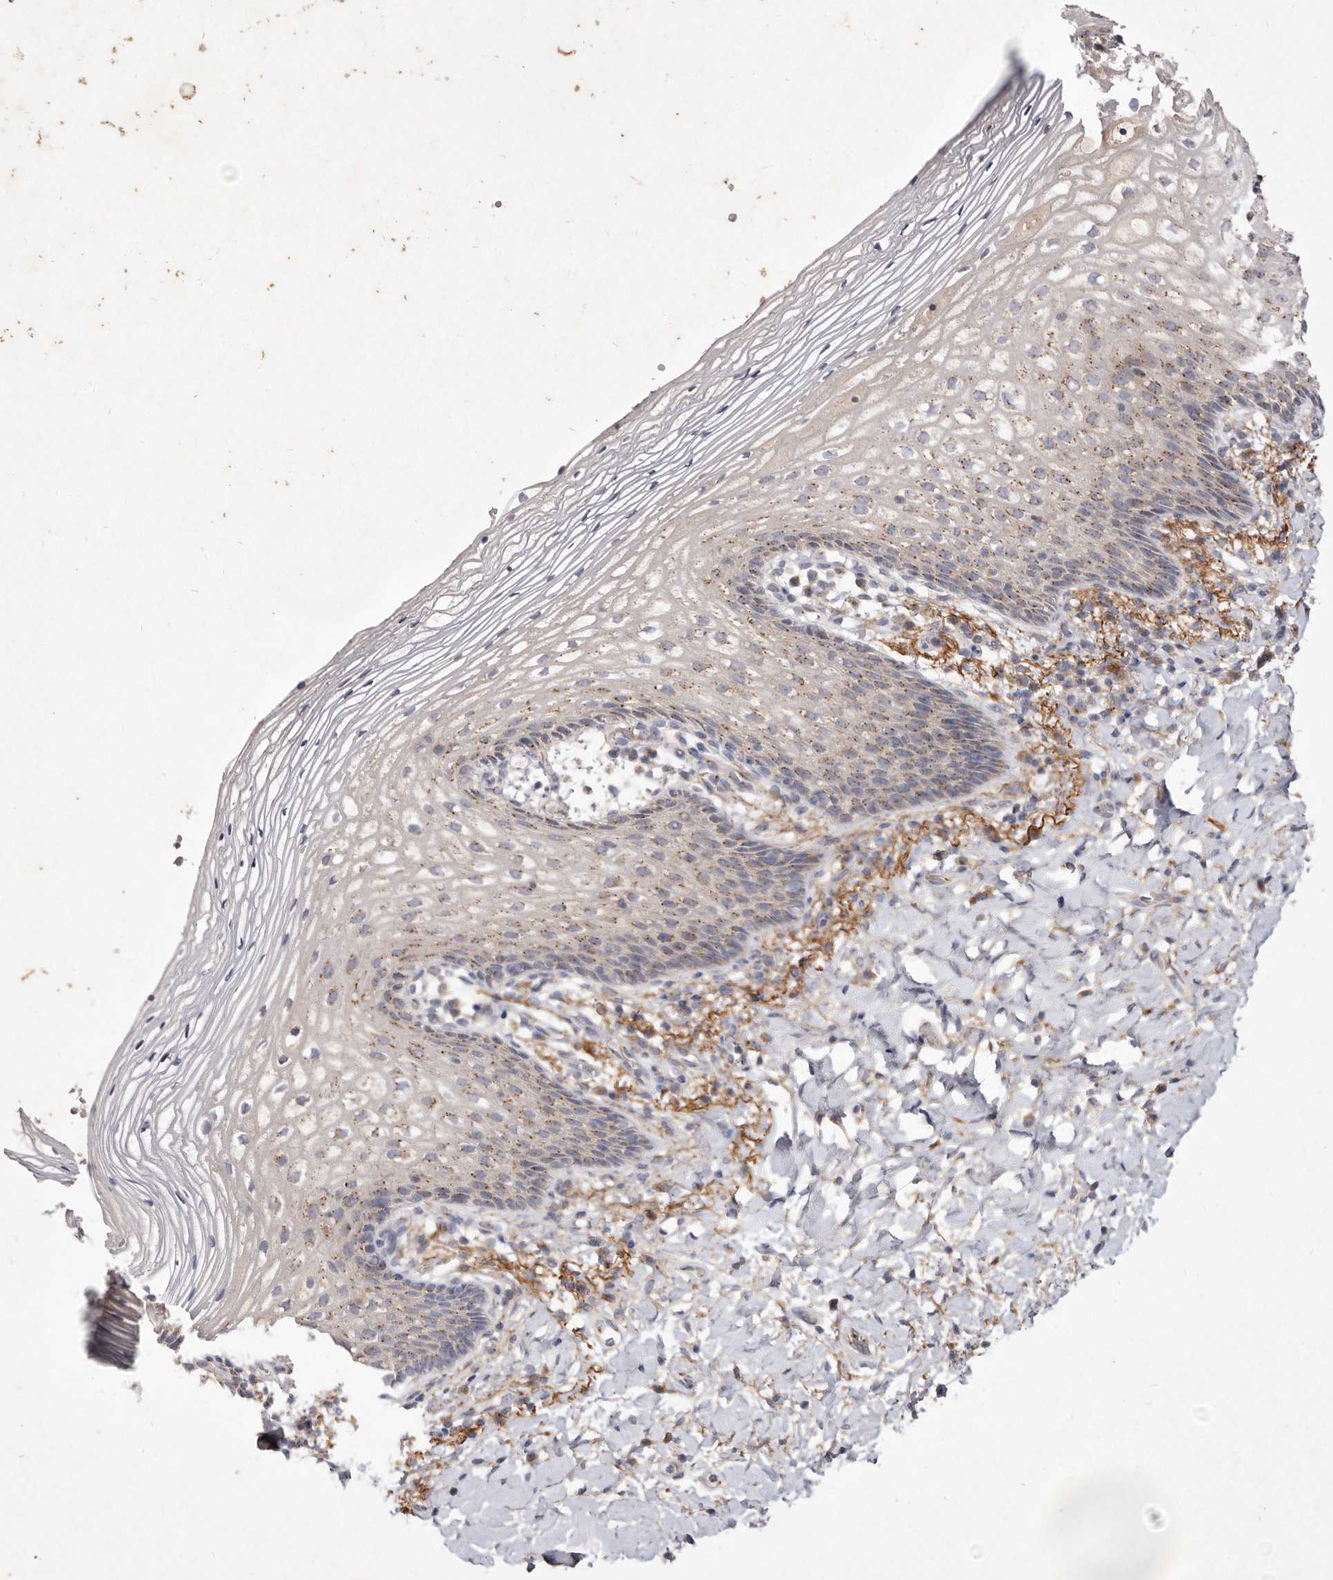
{"staining": {"intensity": "moderate", "quantity": ">75%", "location": "cytoplasmic/membranous"}, "tissue": "vagina", "cell_type": "Squamous epithelial cells", "image_type": "normal", "snomed": [{"axis": "morphology", "description": "Normal tissue, NOS"}, {"axis": "topography", "description": "Vagina"}], "caption": "Vagina stained with IHC displays moderate cytoplasmic/membranous positivity in approximately >75% of squamous epithelial cells.", "gene": "USP24", "patient": {"sex": "female", "age": 60}}